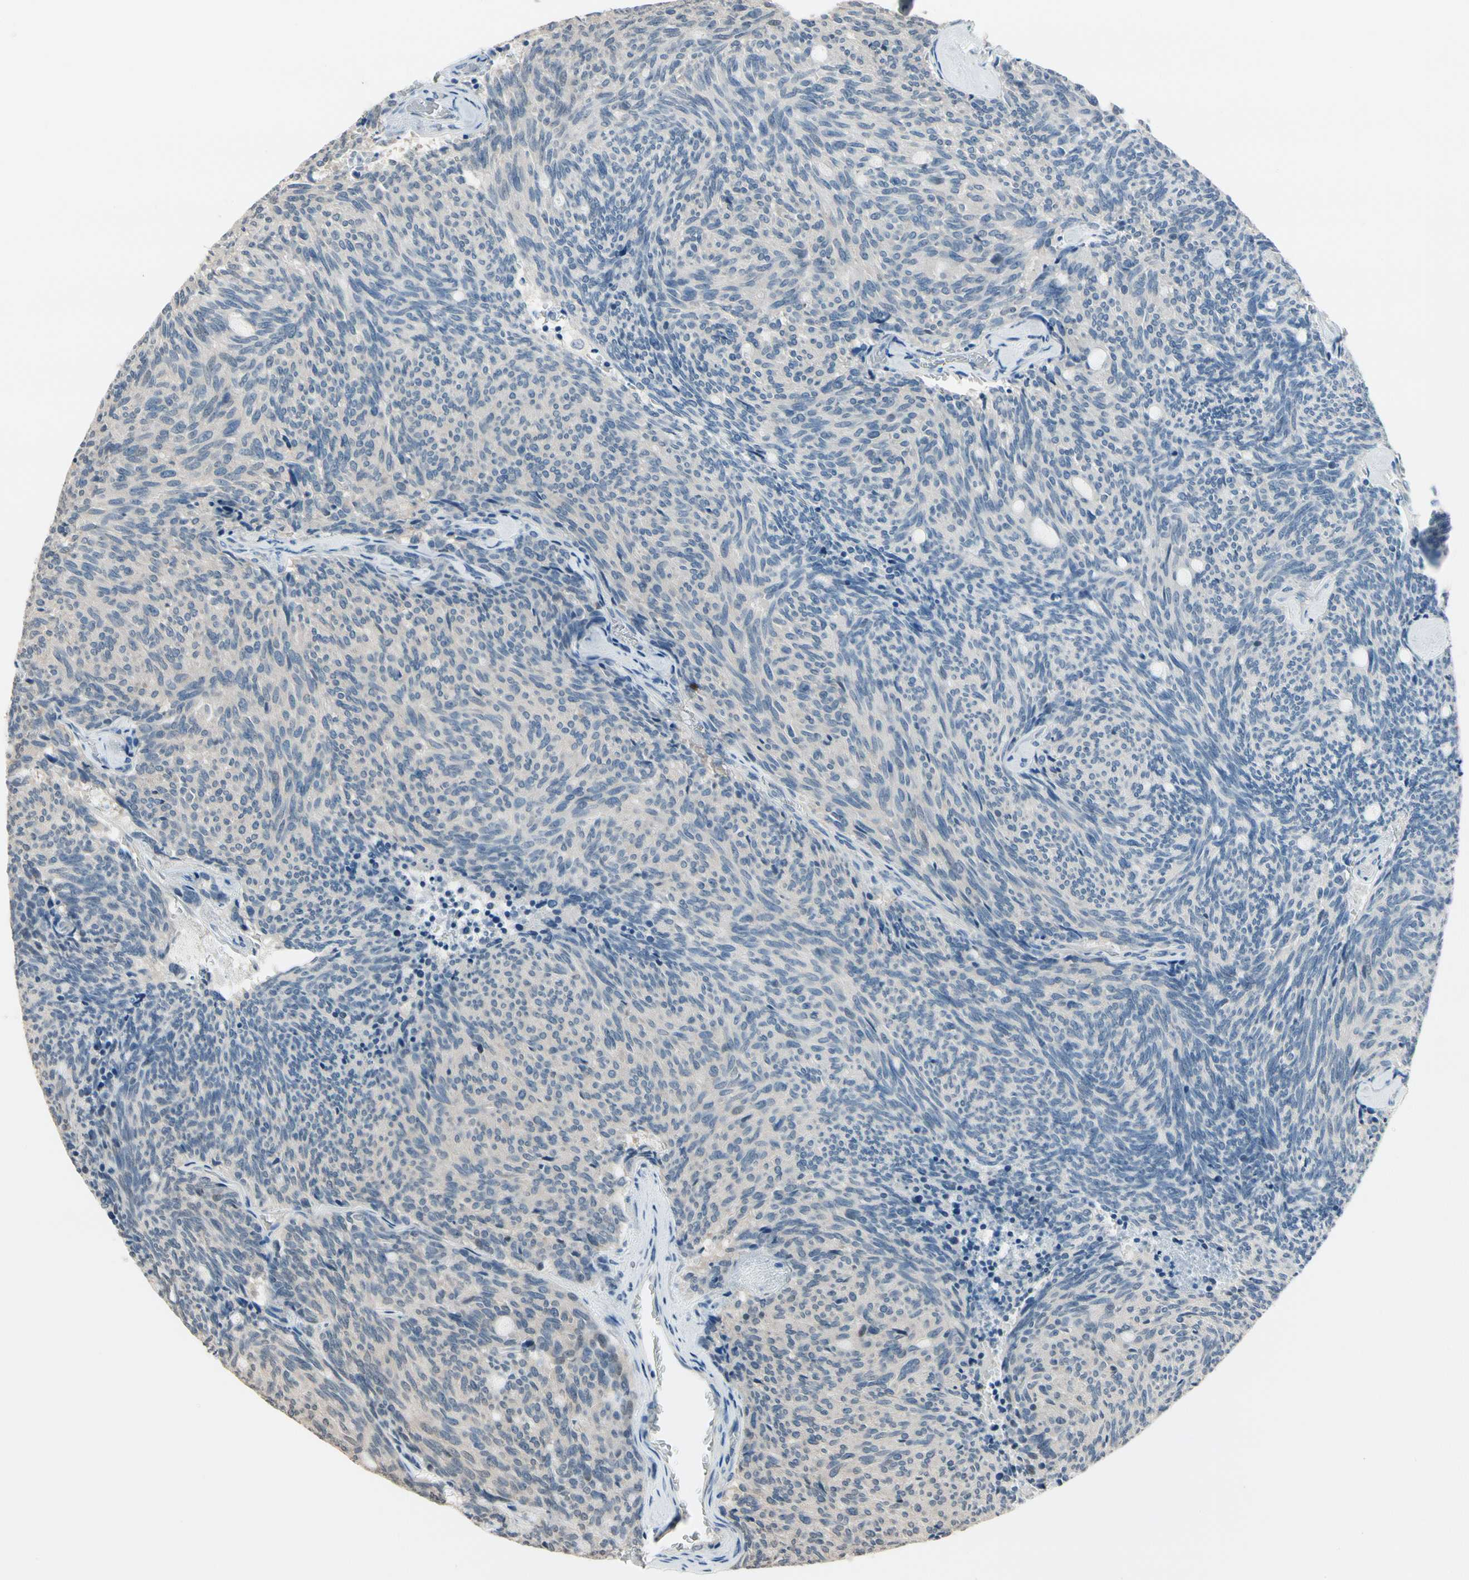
{"staining": {"intensity": "negative", "quantity": "none", "location": "none"}, "tissue": "carcinoid", "cell_type": "Tumor cells", "image_type": "cancer", "snomed": [{"axis": "morphology", "description": "Carcinoid, malignant, NOS"}, {"axis": "topography", "description": "Pancreas"}], "caption": "Human malignant carcinoid stained for a protein using IHC reveals no positivity in tumor cells.", "gene": "NFATC2", "patient": {"sex": "female", "age": 54}}